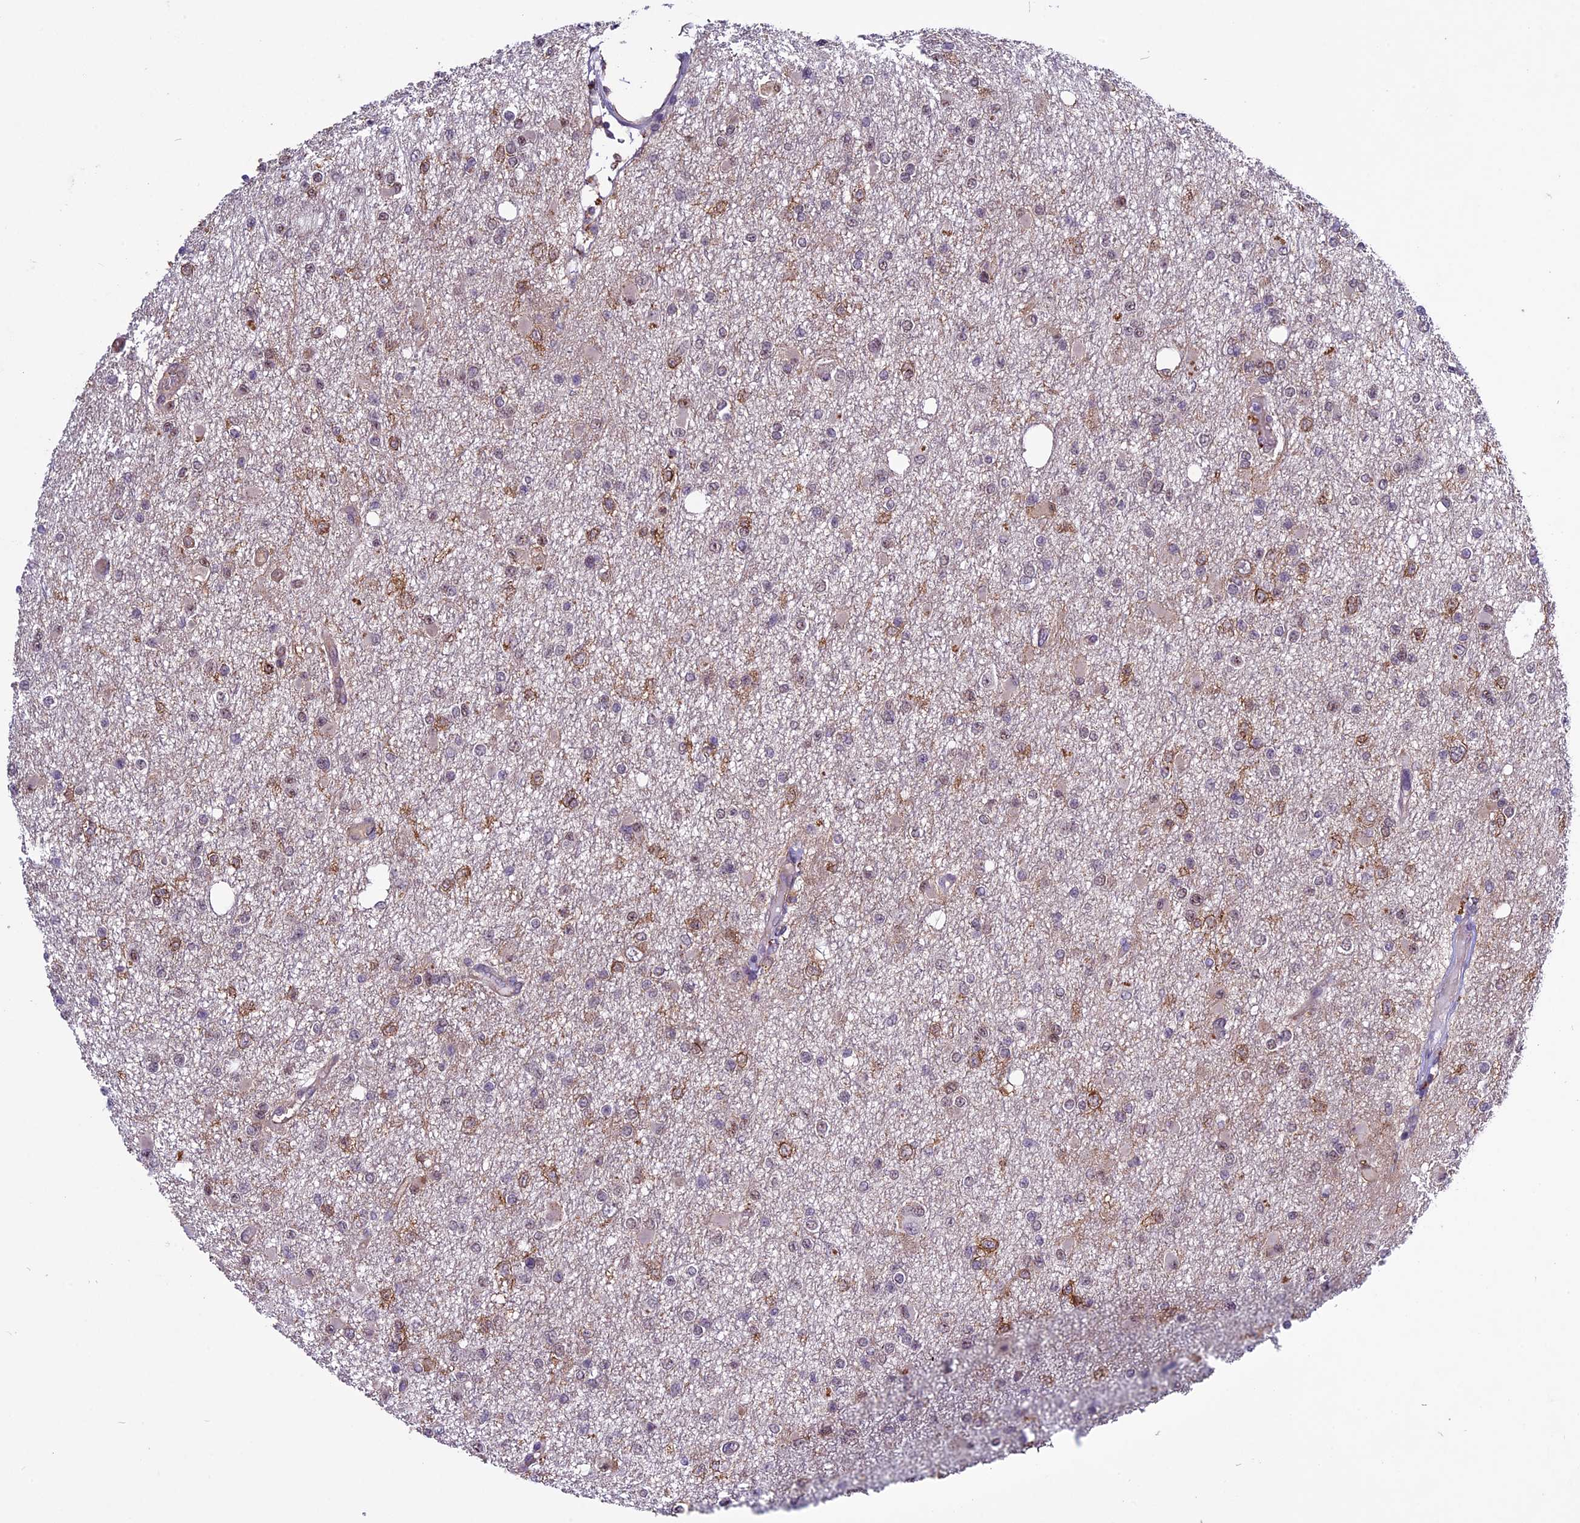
{"staining": {"intensity": "weak", "quantity": "<25%", "location": "cytoplasmic/membranous"}, "tissue": "glioma", "cell_type": "Tumor cells", "image_type": "cancer", "snomed": [{"axis": "morphology", "description": "Glioma, malignant, Low grade"}, {"axis": "topography", "description": "Brain"}], "caption": "Immunohistochemistry (IHC) micrograph of neoplastic tissue: glioma stained with DAB reveals no significant protein positivity in tumor cells. Brightfield microscopy of immunohistochemistry stained with DAB (brown) and hematoxylin (blue), captured at high magnification.", "gene": "C3orf70", "patient": {"sex": "female", "age": 22}}